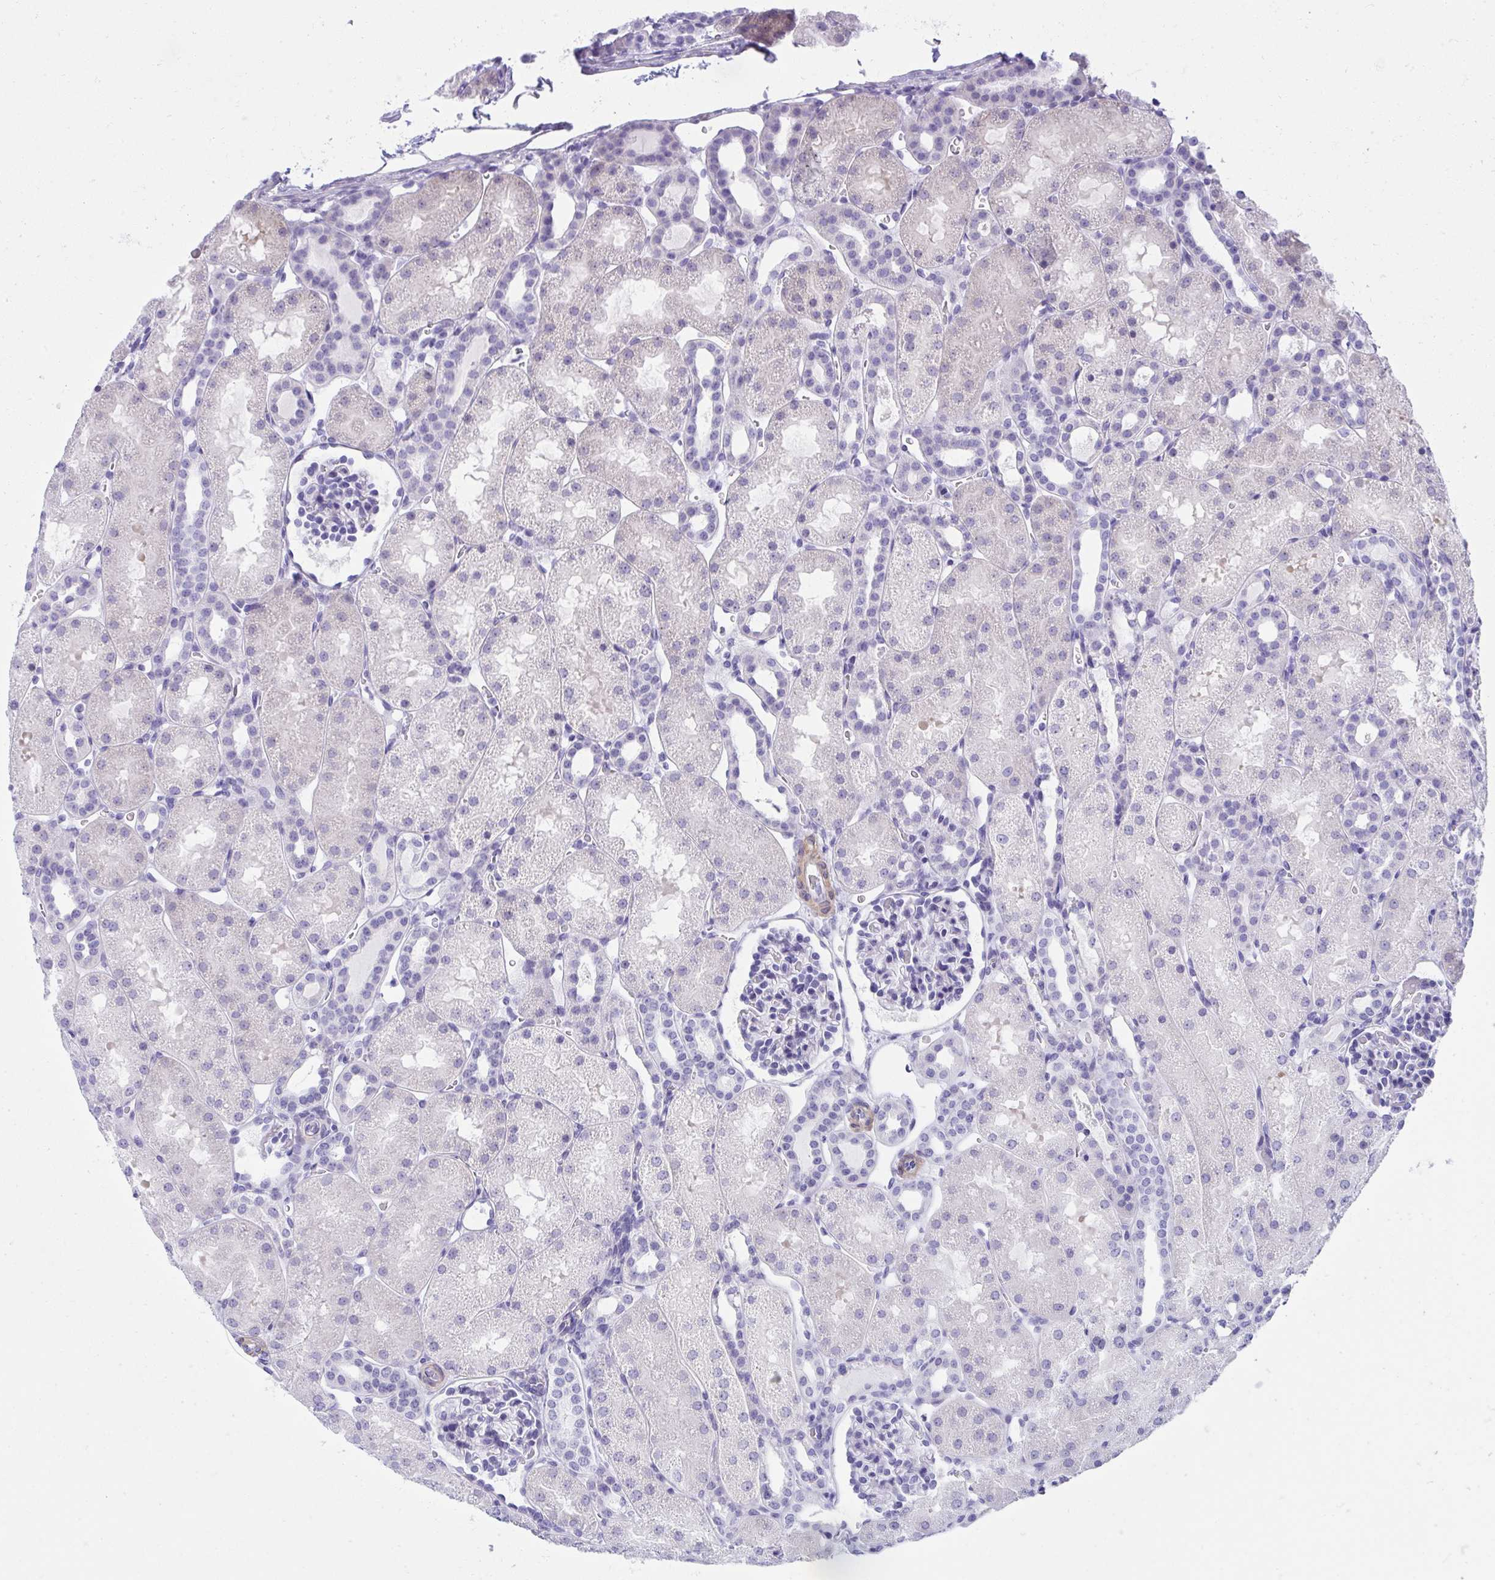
{"staining": {"intensity": "negative", "quantity": "none", "location": "none"}, "tissue": "kidney", "cell_type": "Cells in glomeruli", "image_type": "normal", "snomed": [{"axis": "morphology", "description": "Normal tissue, NOS"}, {"axis": "topography", "description": "Kidney"}], "caption": "Human kidney stained for a protein using immunohistochemistry reveals no positivity in cells in glomeruli.", "gene": "PUS7L", "patient": {"sex": "male", "age": 2}}